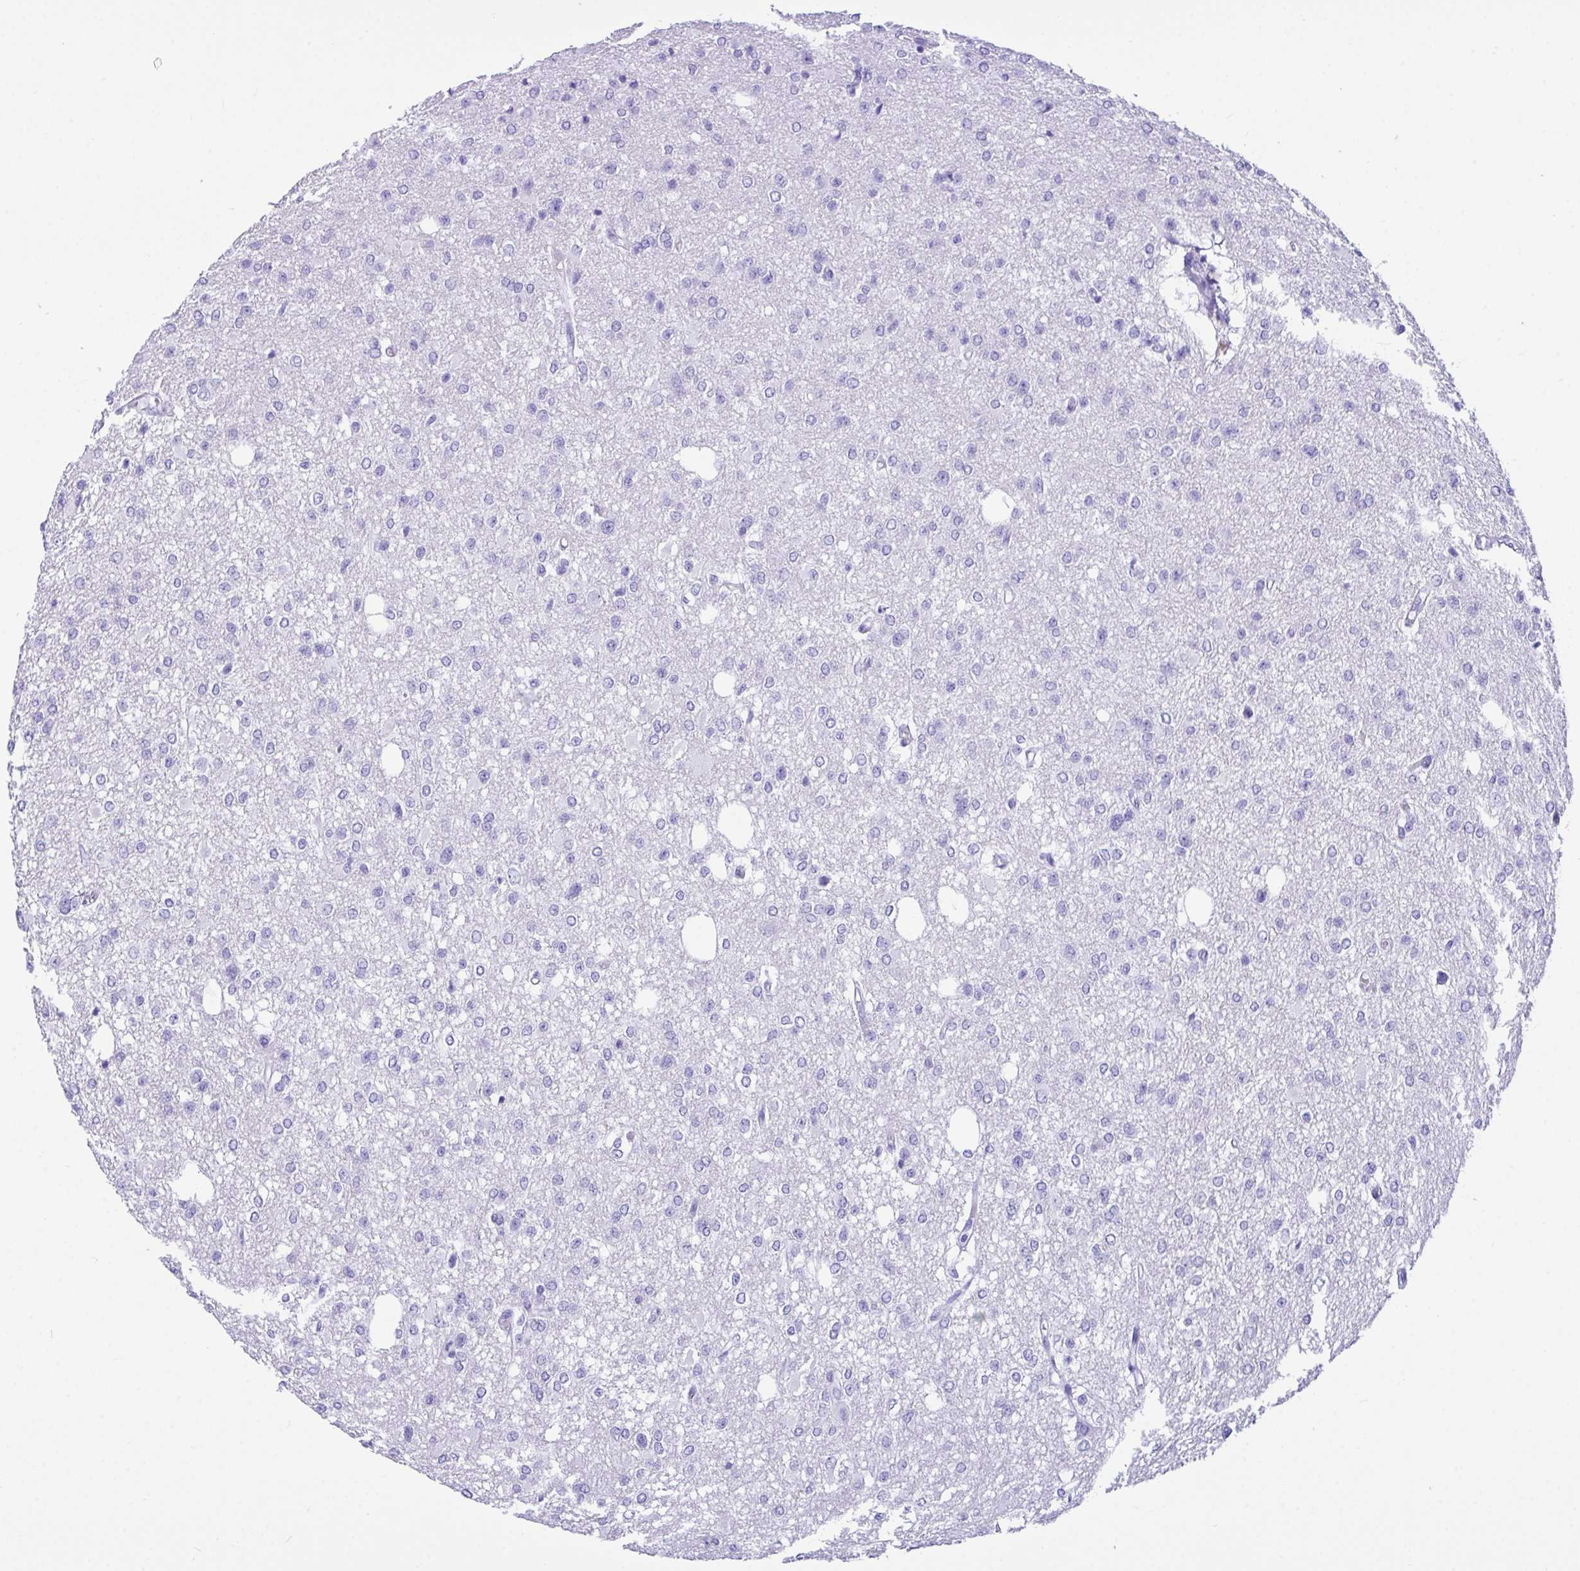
{"staining": {"intensity": "negative", "quantity": "none", "location": "none"}, "tissue": "glioma", "cell_type": "Tumor cells", "image_type": "cancer", "snomed": [{"axis": "morphology", "description": "Glioma, malignant, Low grade"}, {"axis": "topography", "description": "Brain"}], "caption": "Glioma was stained to show a protein in brown. There is no significant positivity in tumor cells.", "gene": "BEST4", "patient": {"sex": "male", "age": 26}}